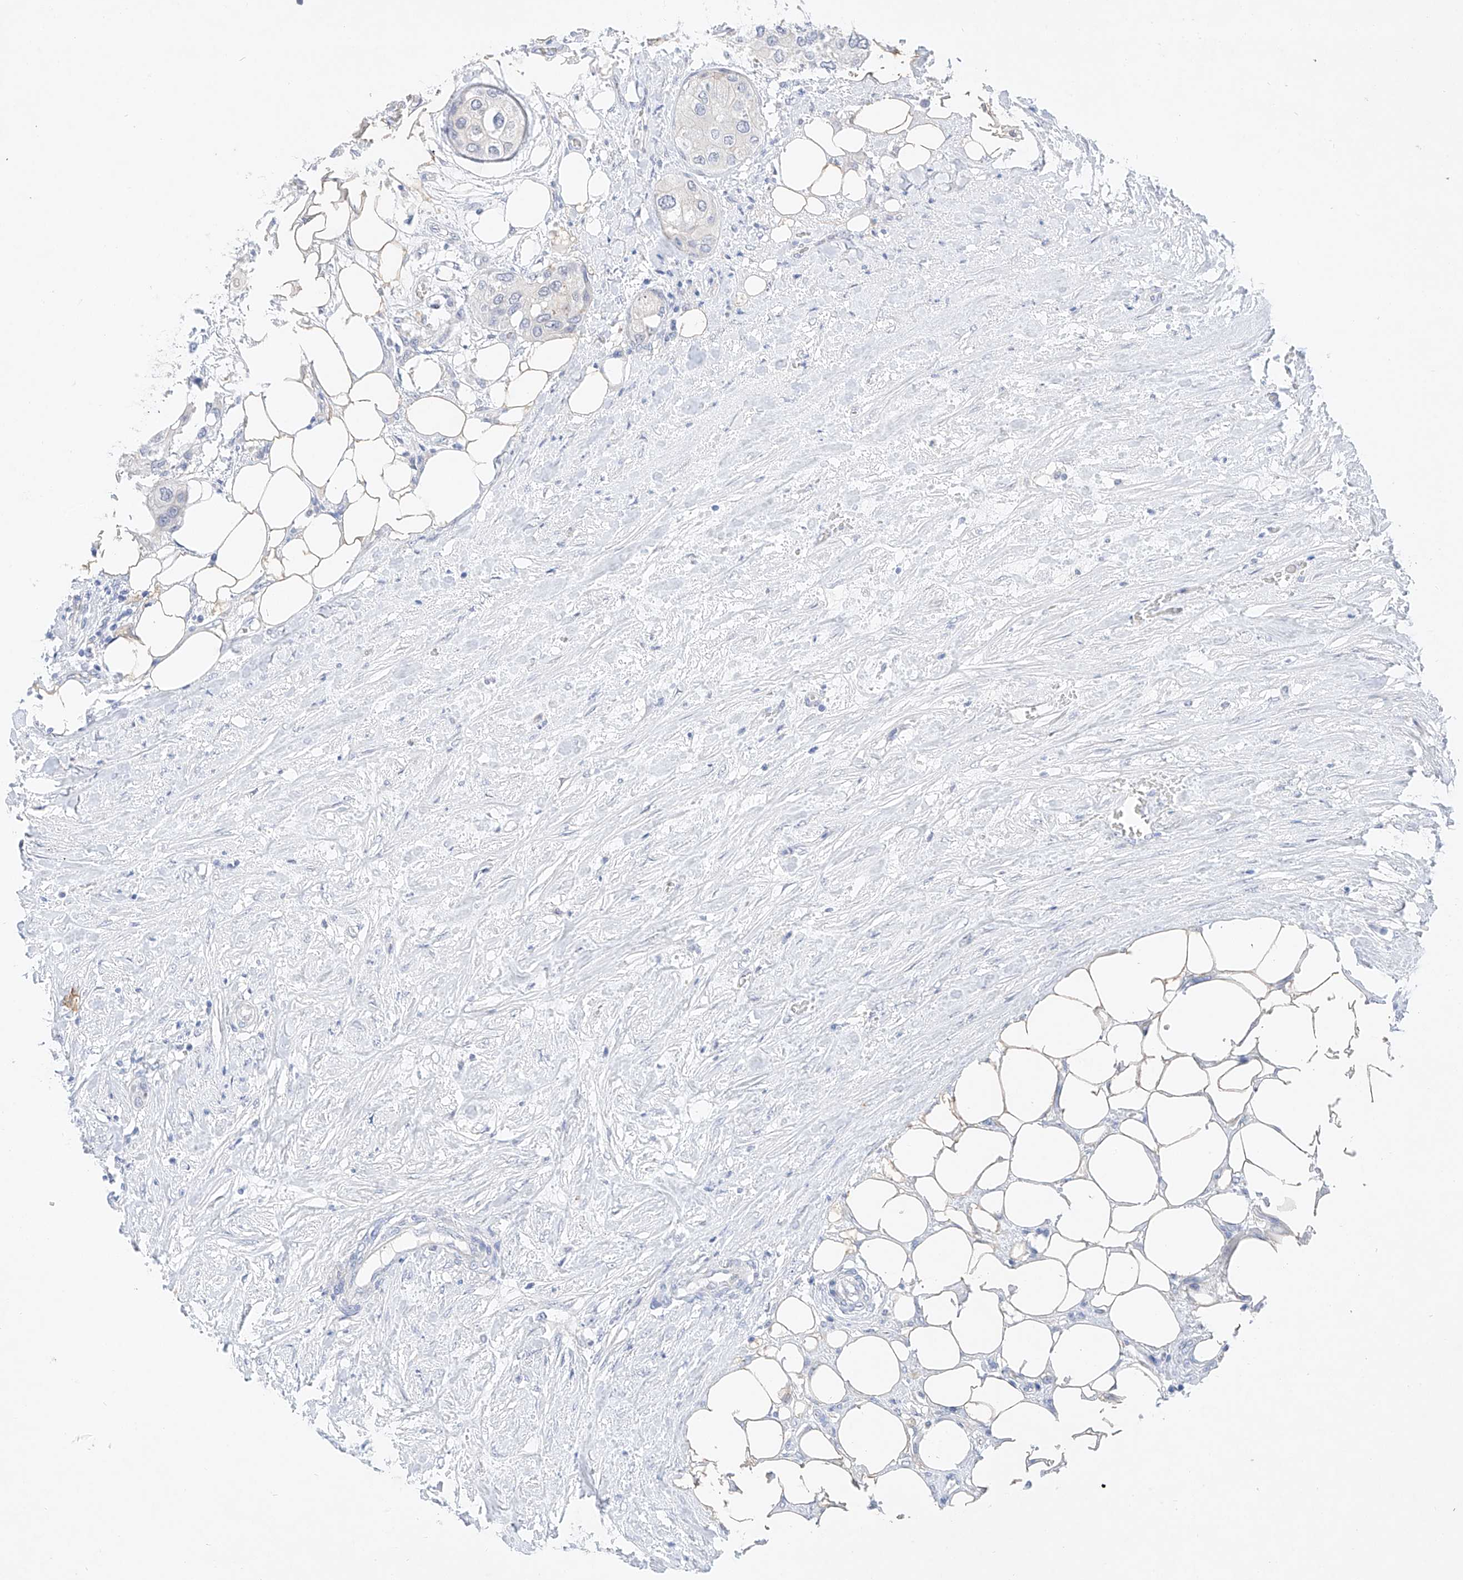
{"staining": {"intensity": "negative", "quantity": "none", "location": "none"}, "tissue": "urothelial cancer", "cell_type": "Tumor cells", "image_type": "cancer", "snomed": [{"axis": "morphology", "description": "Urothelial carcinoma, High grade"}, {"axis": "topography", "description": "Urinary bladder"}], "caption": "Image shows no protein expression in tumor cells of urothelial cancer tissue. (Immunohistochemistry (ihc), brightfield microscopy, high magnification).", "gene": "IL22RA2", "patient": {"sex": "male", "age": 64}}